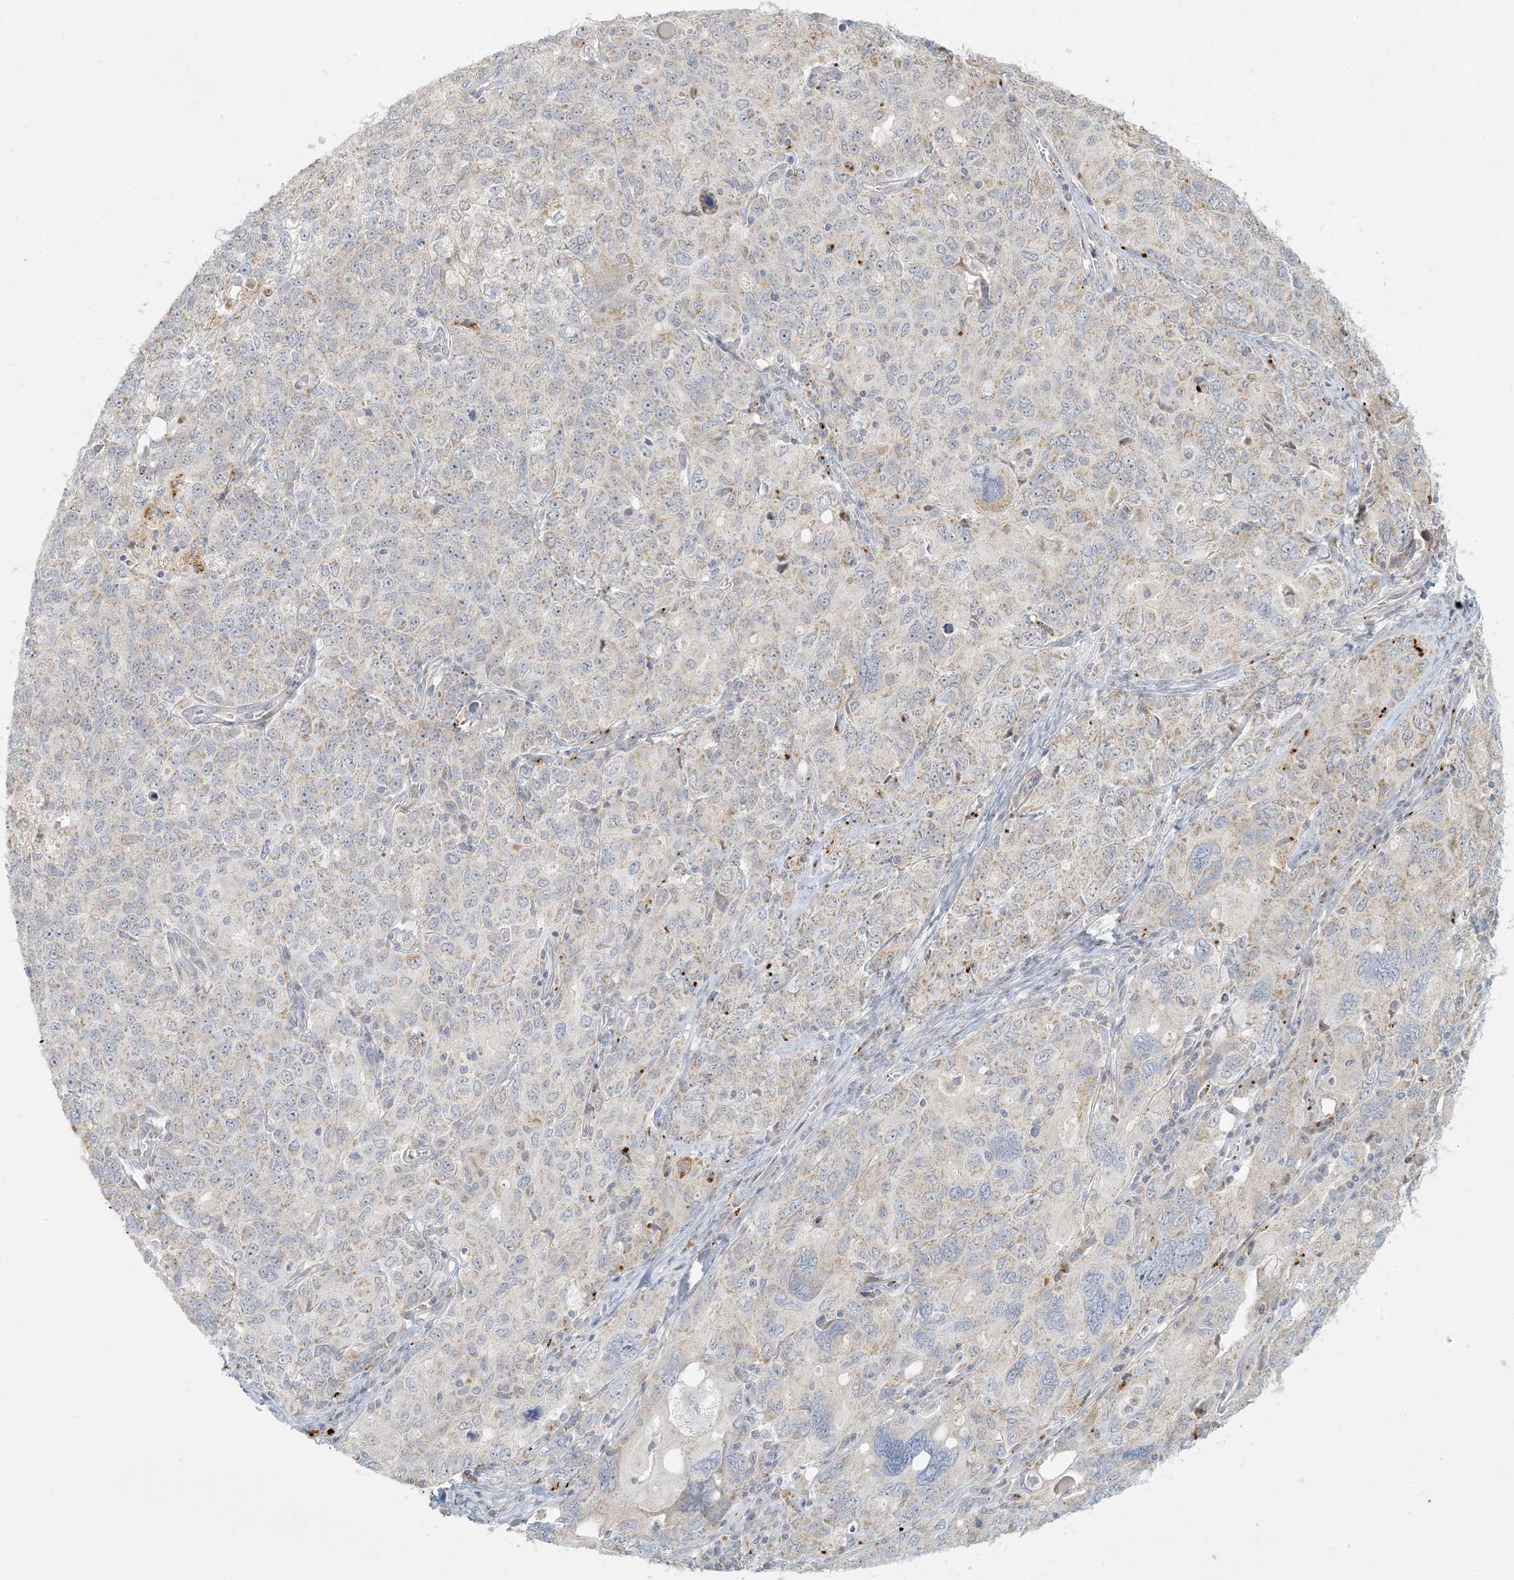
{"staining": {"intensity": "weak", "quantity": "<25%", "location": "cytoplasmic/membranous"}, "tissue": "ovarian cancer", "cell_type": "Tumor cells", "image_type": "cancer", "snomed": [{"axis": "morphology", "description": "Carcinoma, endometroid"}, {"axis": "topography", "description": "Ovary"}], "caption": "Immunohistochemical staining of endometroid carcinoma (ovarian) demonstrates no significant staining in tumor cells.", "gene": "MCAT", "patient": {"sex": "female", "age": 62}}